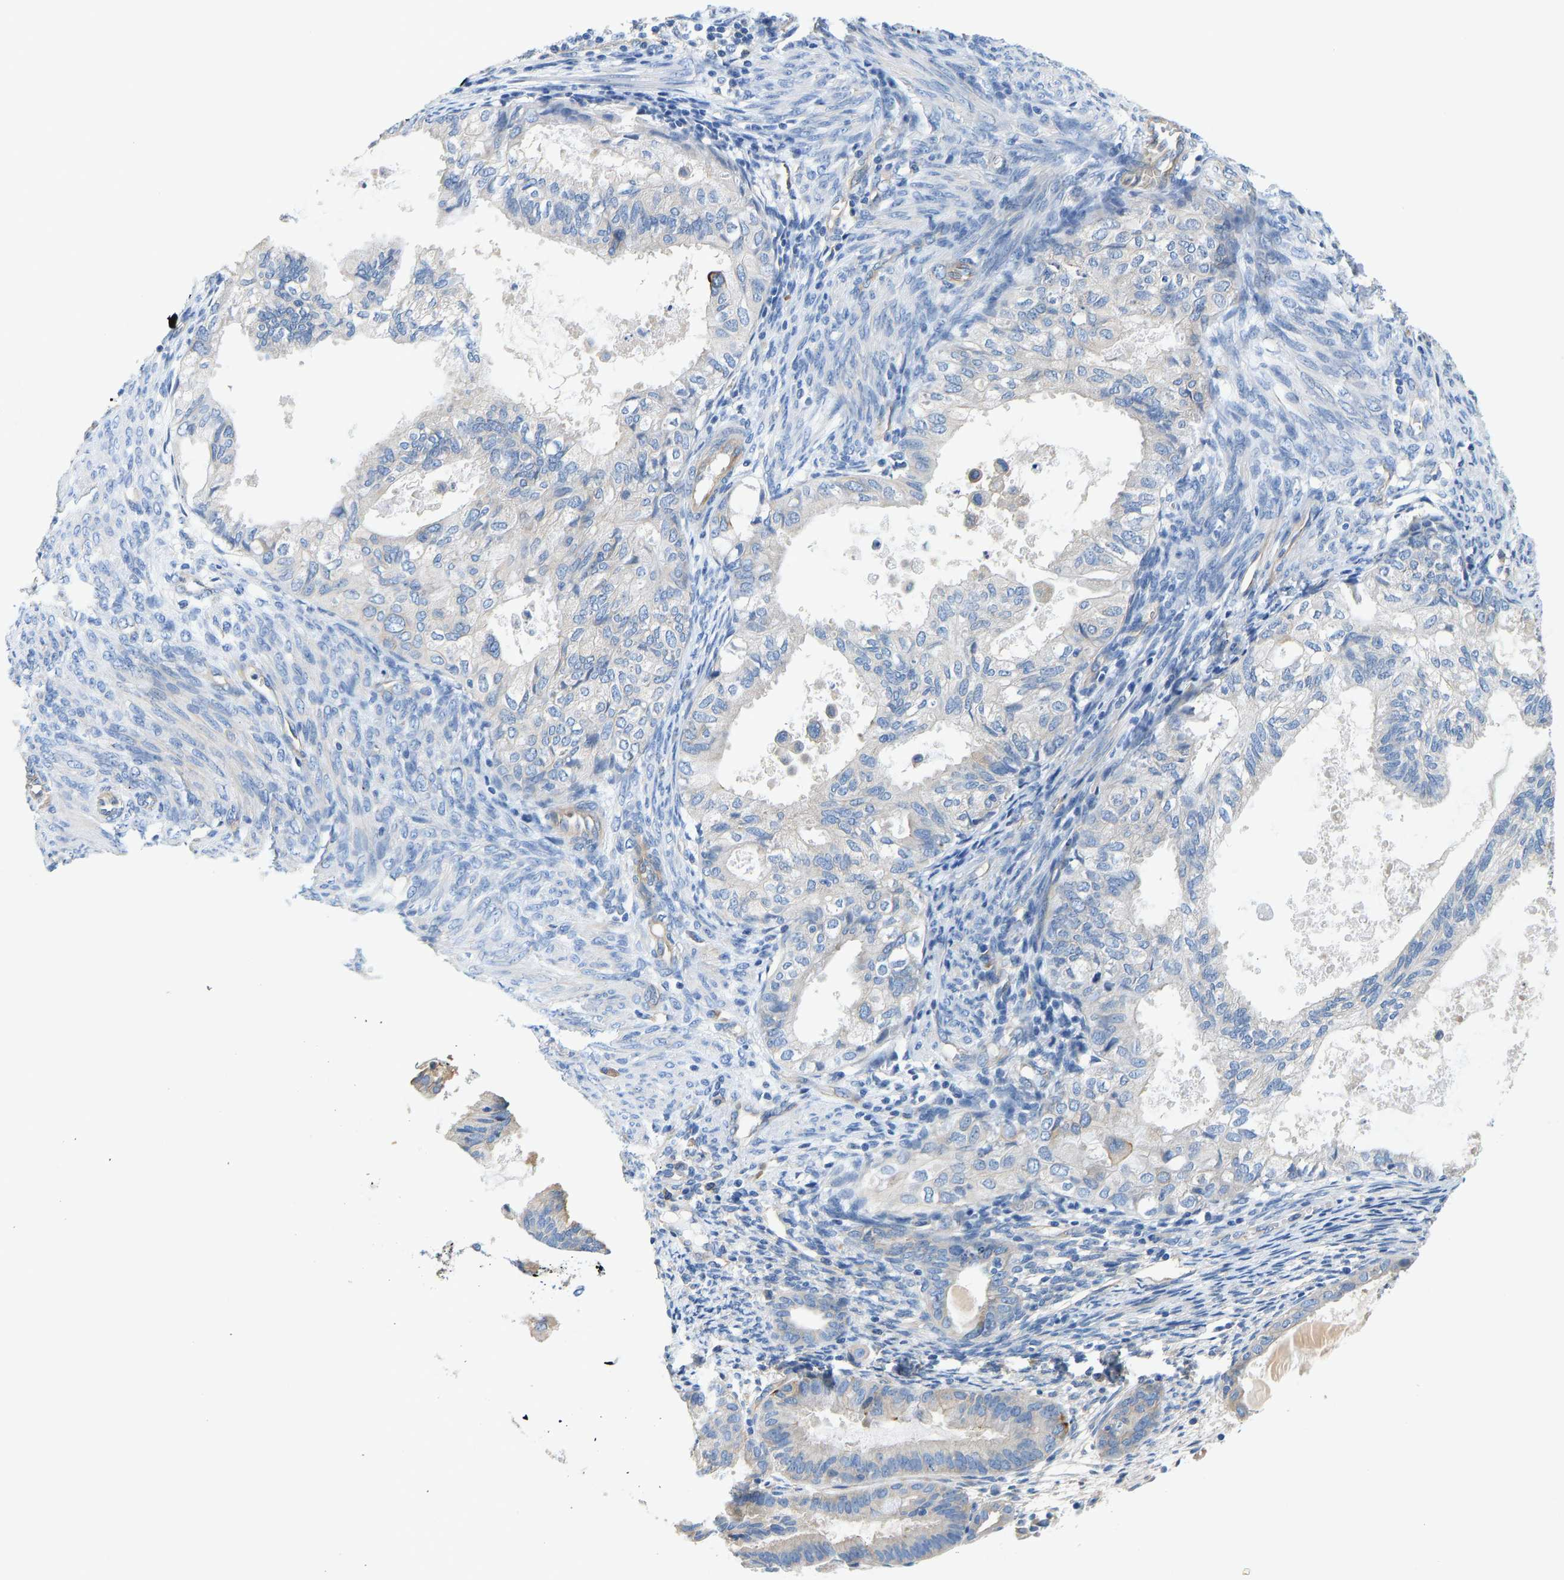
{"staining": {"intensity": "negative", "quantity": "none", "location": "none"}, "tissue": "cervical cancer", "cell_type": "Tumor cells", "image_type": "cancer", "snomed": [{"axis": "morphology", "description": "Normal tissue, NOS"}, {"axis": "morphology", "description": "Adenocarcinoma, NOS"}, {"axis": "topography", "description": "Cervix"}, {"axis": "topography", "description": "Endometrium"}], "caption": "Immunohistochemistry (IHC) photomicrograph of neoplastic tissue: human cervical adenocarcinoma stained with DAB (3,3'-diaminobenzidine) displays no significant protein positivity in tumor cells.", "gene": "CHAD", "patient": {"sex": "female", "age": 86}}